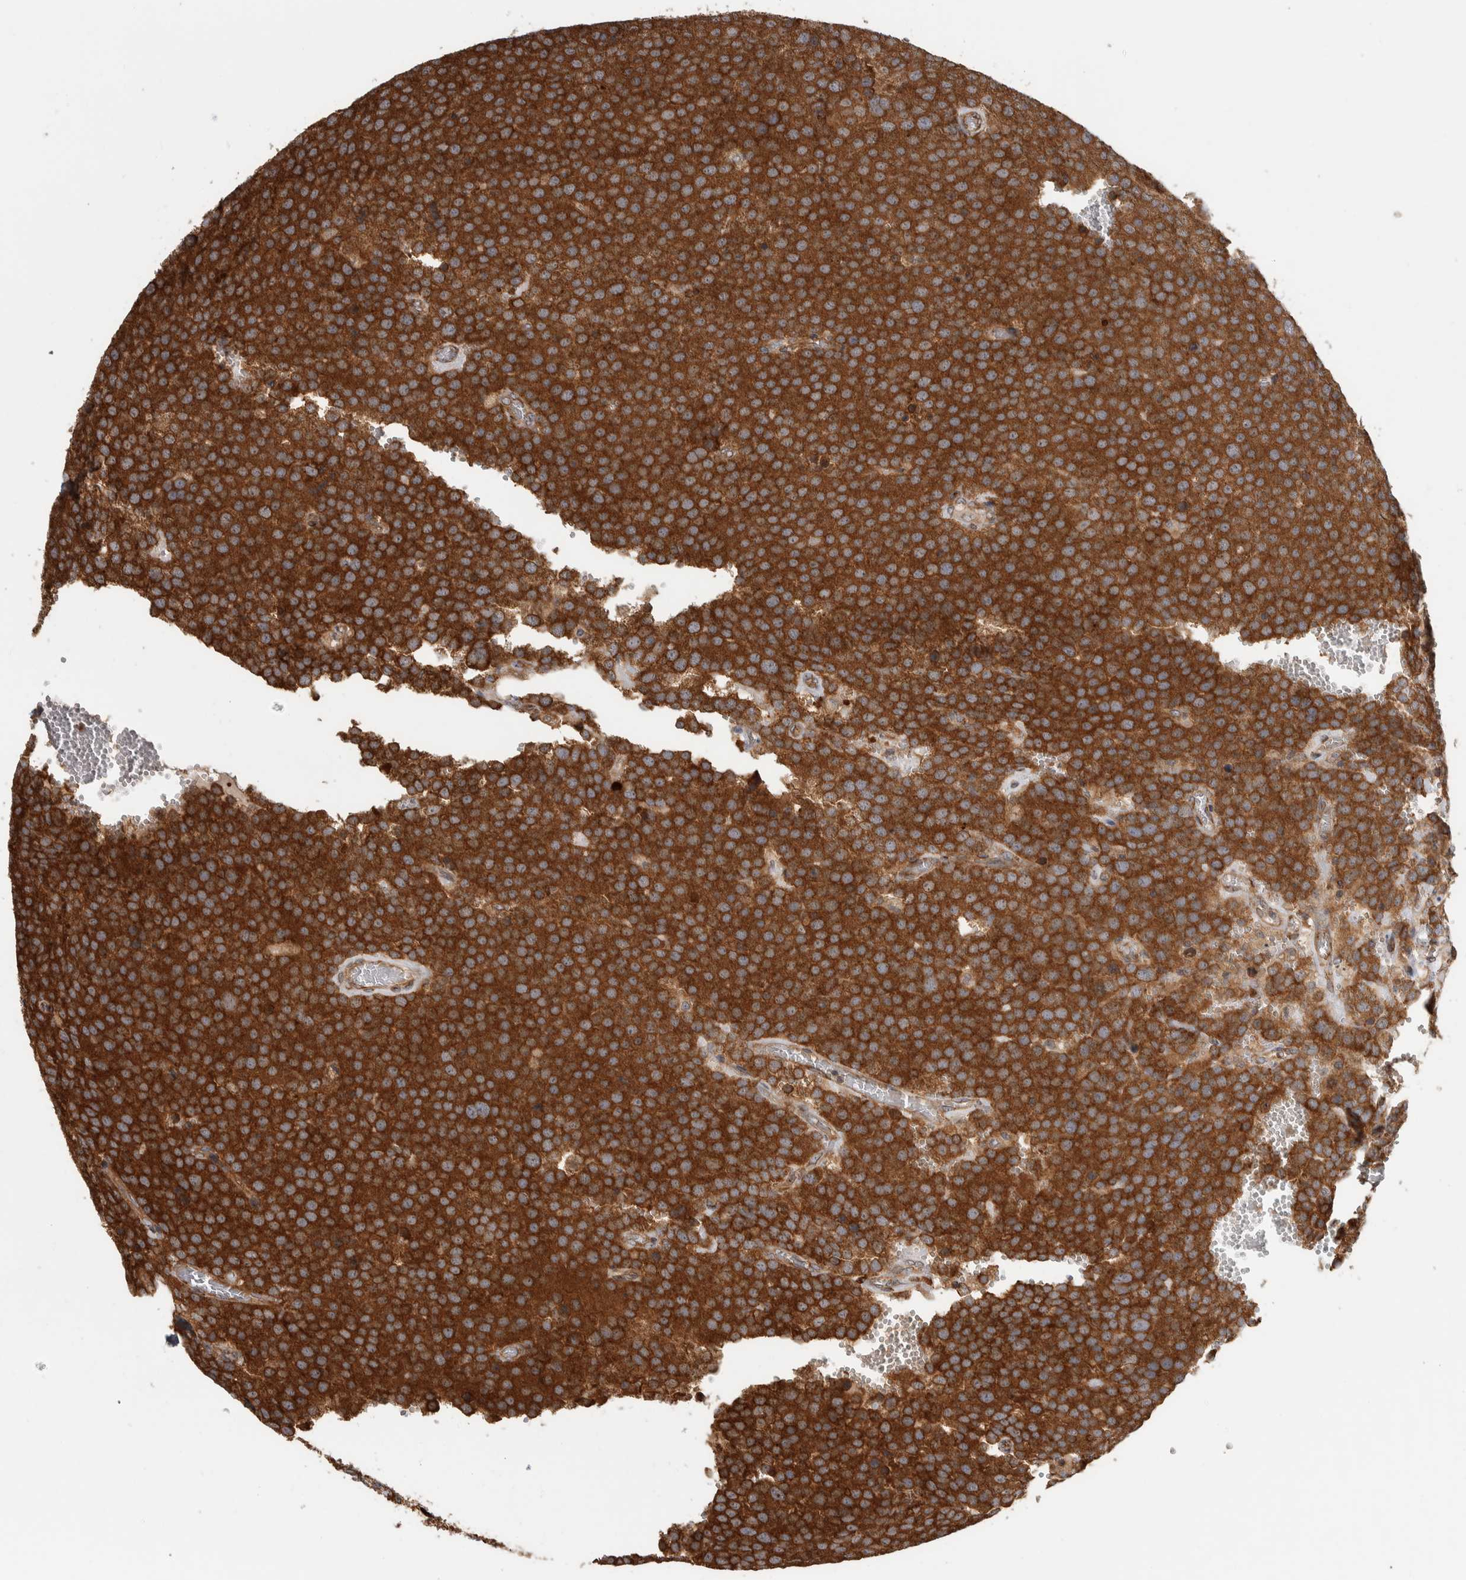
{"staining": {"intensity": "strong", "quantity": ">75%", "location": "cytoplasmic/membranous"}, "tissue": "testis cancer", "cell_type": "Tumor cells", "image_type": "cancer", "snomed": [{"axis": "morphology", "description": "Normal tissue, NOS"}, {"axis": "morphology", "description": "Seminoma, NOS"}, {"axis": "topography", "description": "Testis"}], "caption": "The image reveals immunohistochemical staining of testis cancer. There is strong cytoplasmic/membranous expression is seen in about >75% of tumor cells.", "gene": "EIF3H", "patient": {"sex": "male", "age": 71}}